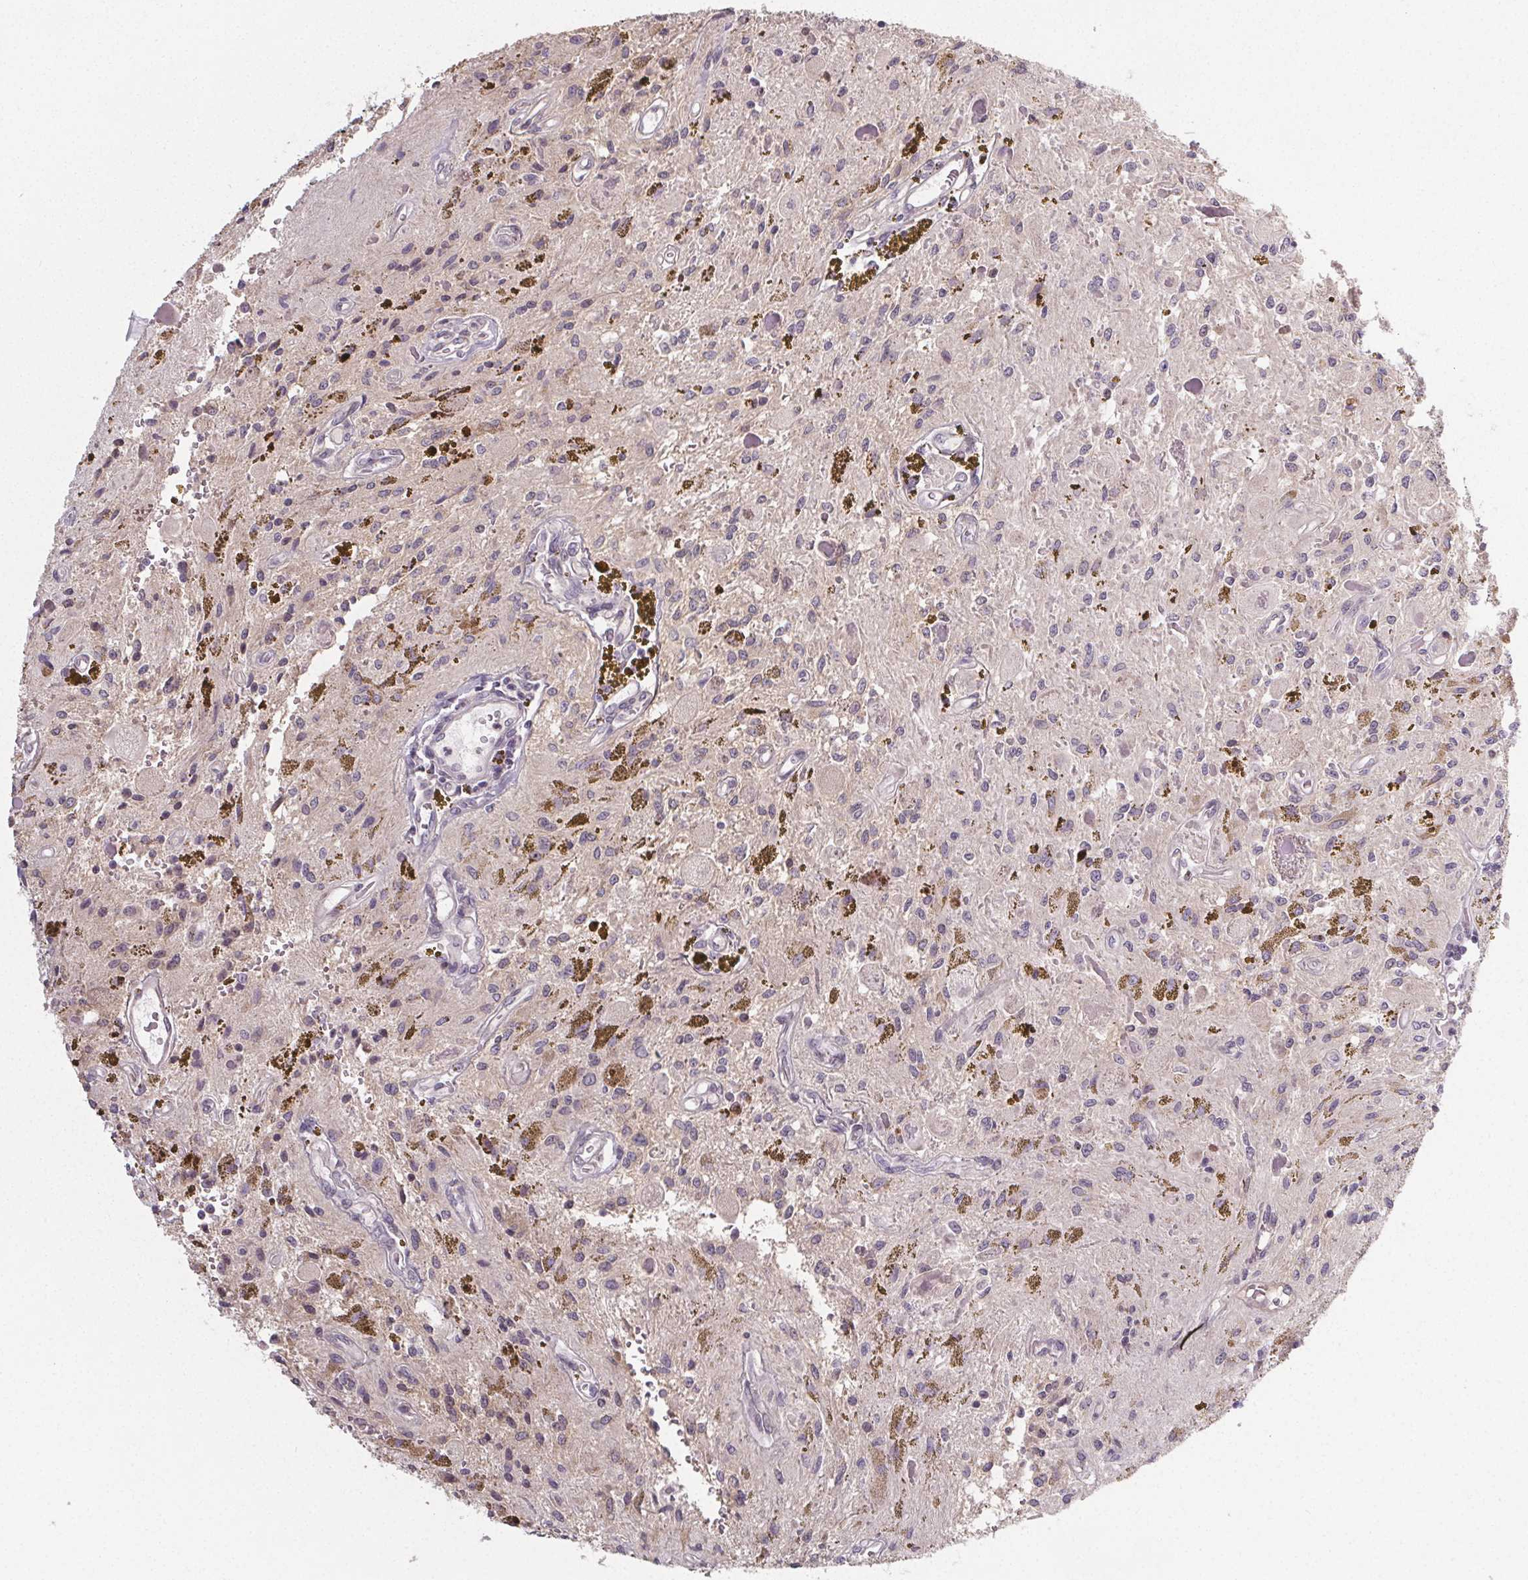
{"staining": {"intensity": "negative", "quantity": "none", "location": "none"}, "tissue": "glioma", "cell_type": "Tumor cells", "image_type": "cancer", "snomed": [{"axis": "morphology", "description": "Glioma, malignant, Low grade"}, {"axis": "topography", "description": "Cerebellum"}], "caption": "Human malignant glioma (low-grade) stained for a protein using immunohistochemistry (IHC) demonstrates no staining in tumor cells.", "gene": "SLC26A2", "patient": {"sex": "female", "age": 14}}